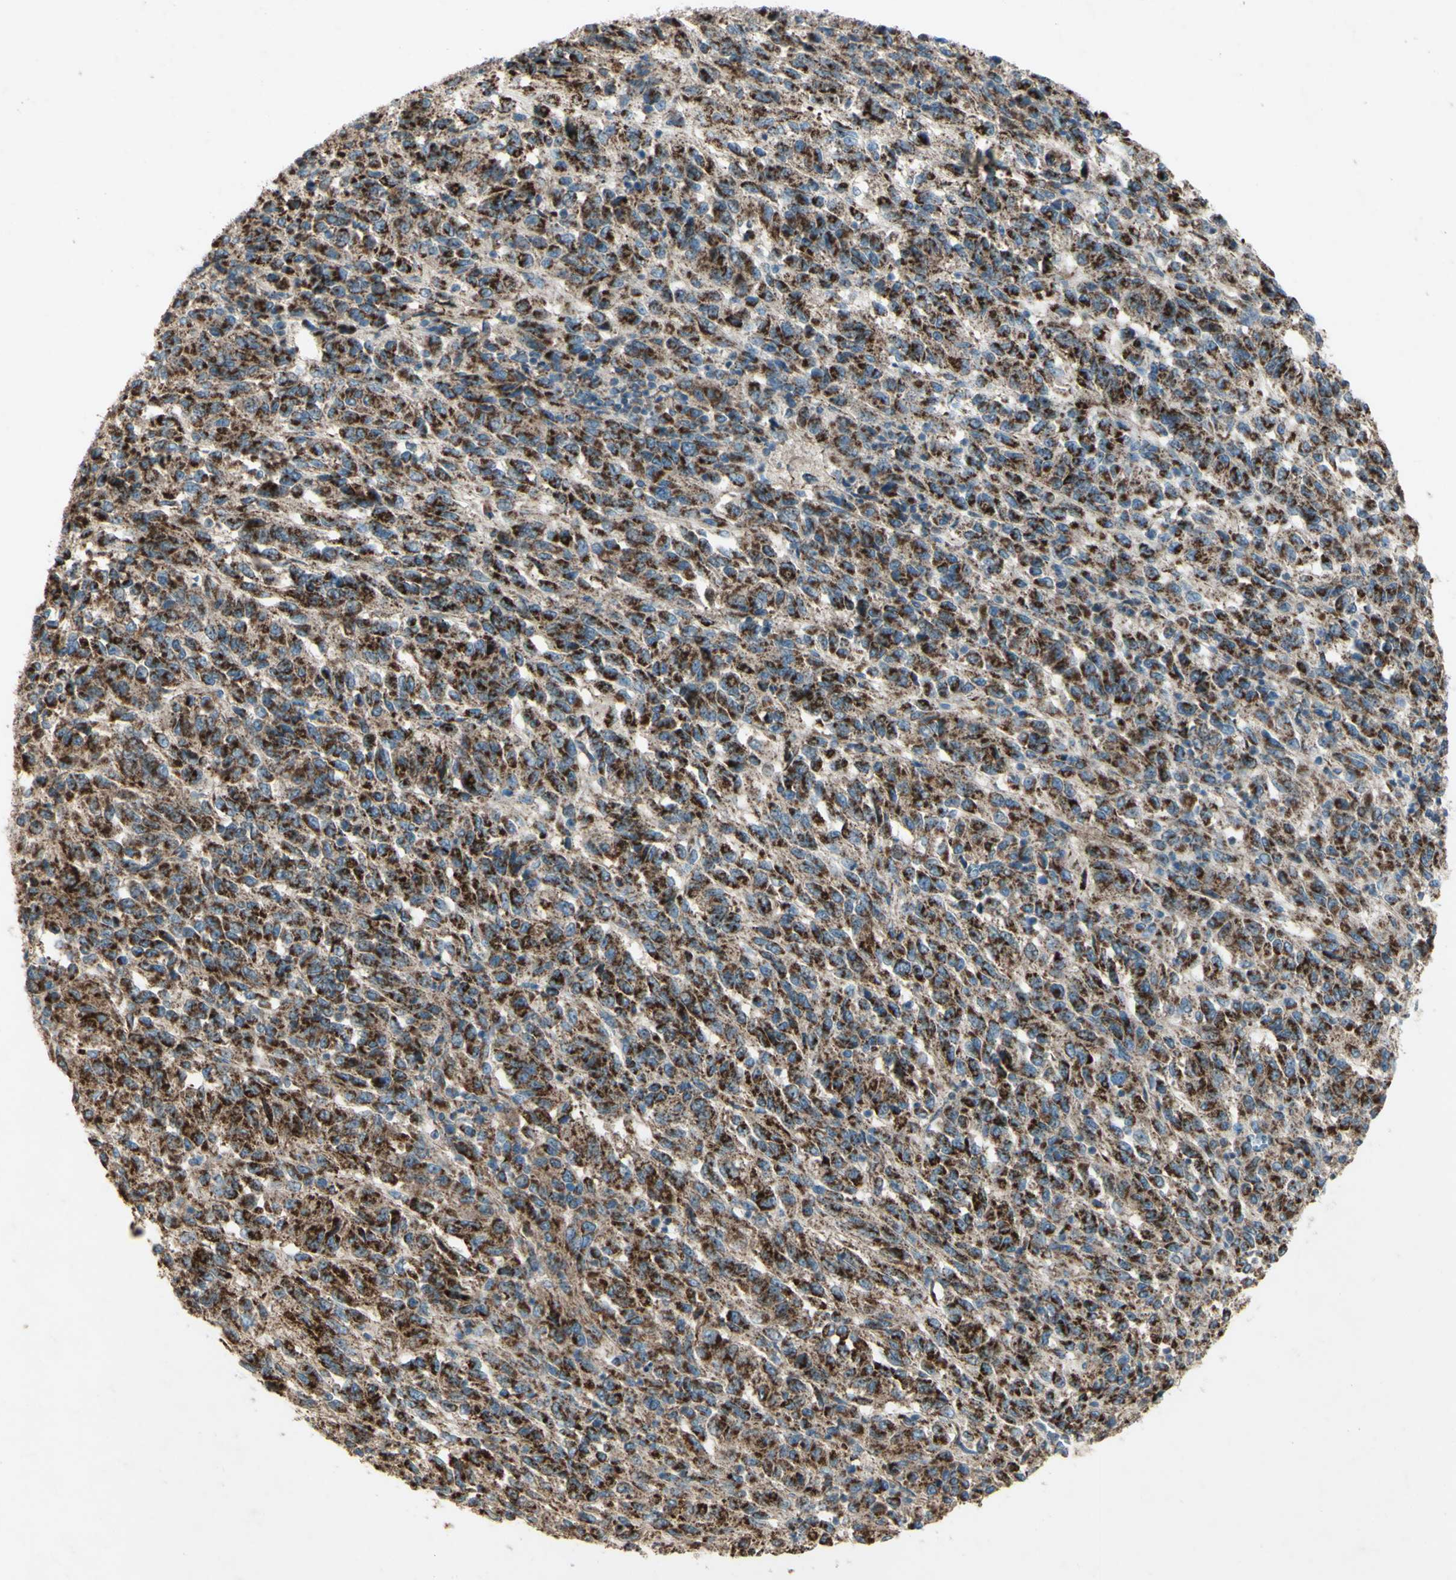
{"staining": {"intensity": "strong", "quantity": ">75%", "location": "cytoplasmic/membranous"}, "tissue": "melanoma", "cell_type": "Tumor cells", "image_type": "cancer", "snomed": [{"axis": "morphology", "description": "Malignant melanoma, Metastatic site"}, {"axis": "topography", "description": "Lung"}], "caption": "High-magnification brightfield microscopy of melanoma stained with DAB (brown) and counterstained with hematoxylin (blue). tumor cells exhibit strong cytoplasmic/membranous positivity is appreciated in about>75% of cells. (DAB IHC, brown staining for protein, blue staining for nuclei).", "gene": "RHOT1", "patient": {"sex": "male", "age": 64}}